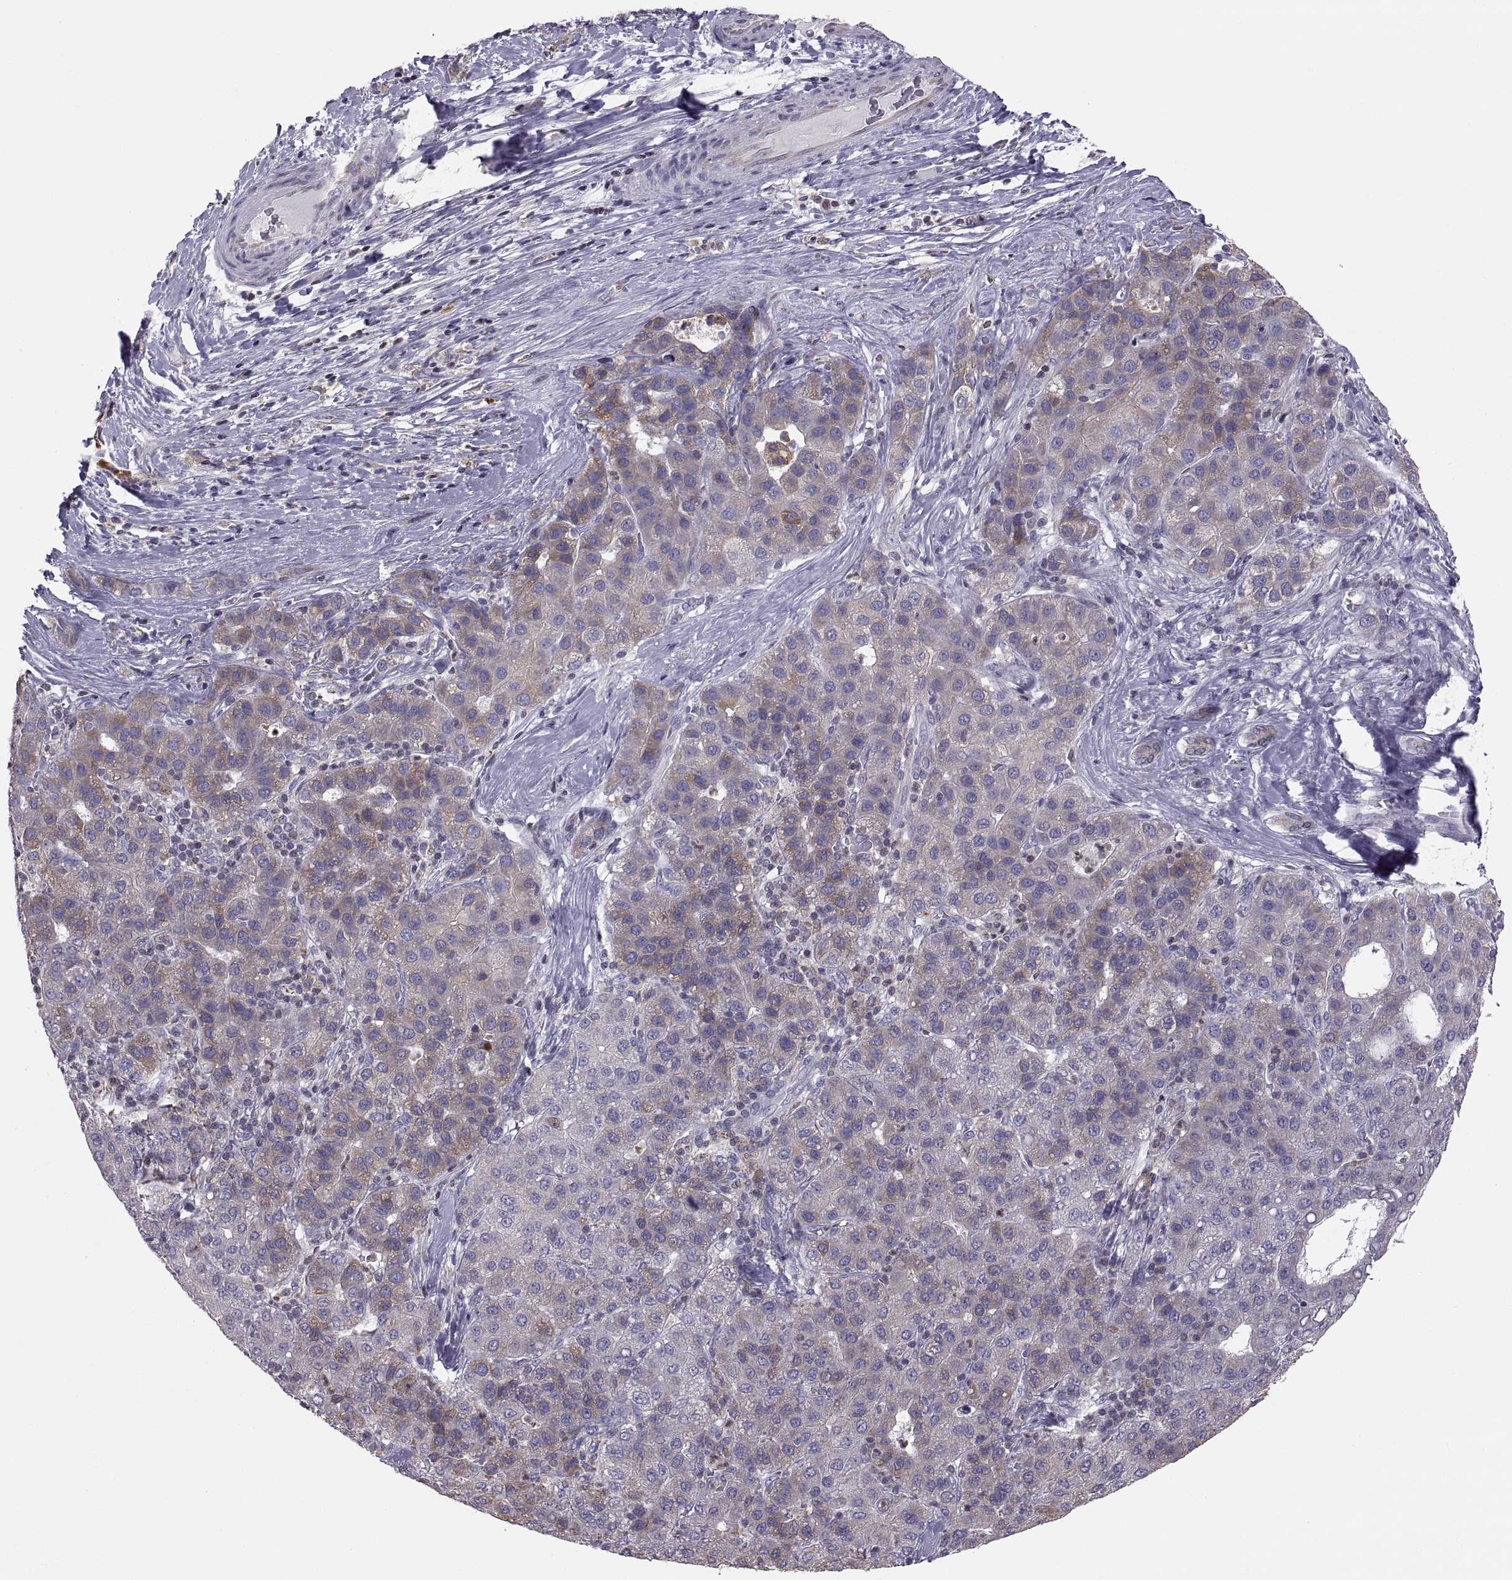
{"staining": {"intensity": "weak", "quantity": "25%-75%", "location": "cytoplasmic/membranous"}, "tissue": "liver cancer", "cell_type": "Tumor cells", "image_type": "cancer", "snomed": [{"axis": "morphology", "description": "Carcinoma, Hepatocellular, NOS"}, {"axis": "topography", "description": "Liver"}], "caption": "Immunohistochemistry (IHC) of liver cancer shows low levels of weak cytoplasmic/membranous expression in about 25%-75% of tumor cells.", "gene": "ERO1A", "patient": {"sex": "male", "age": 65}}